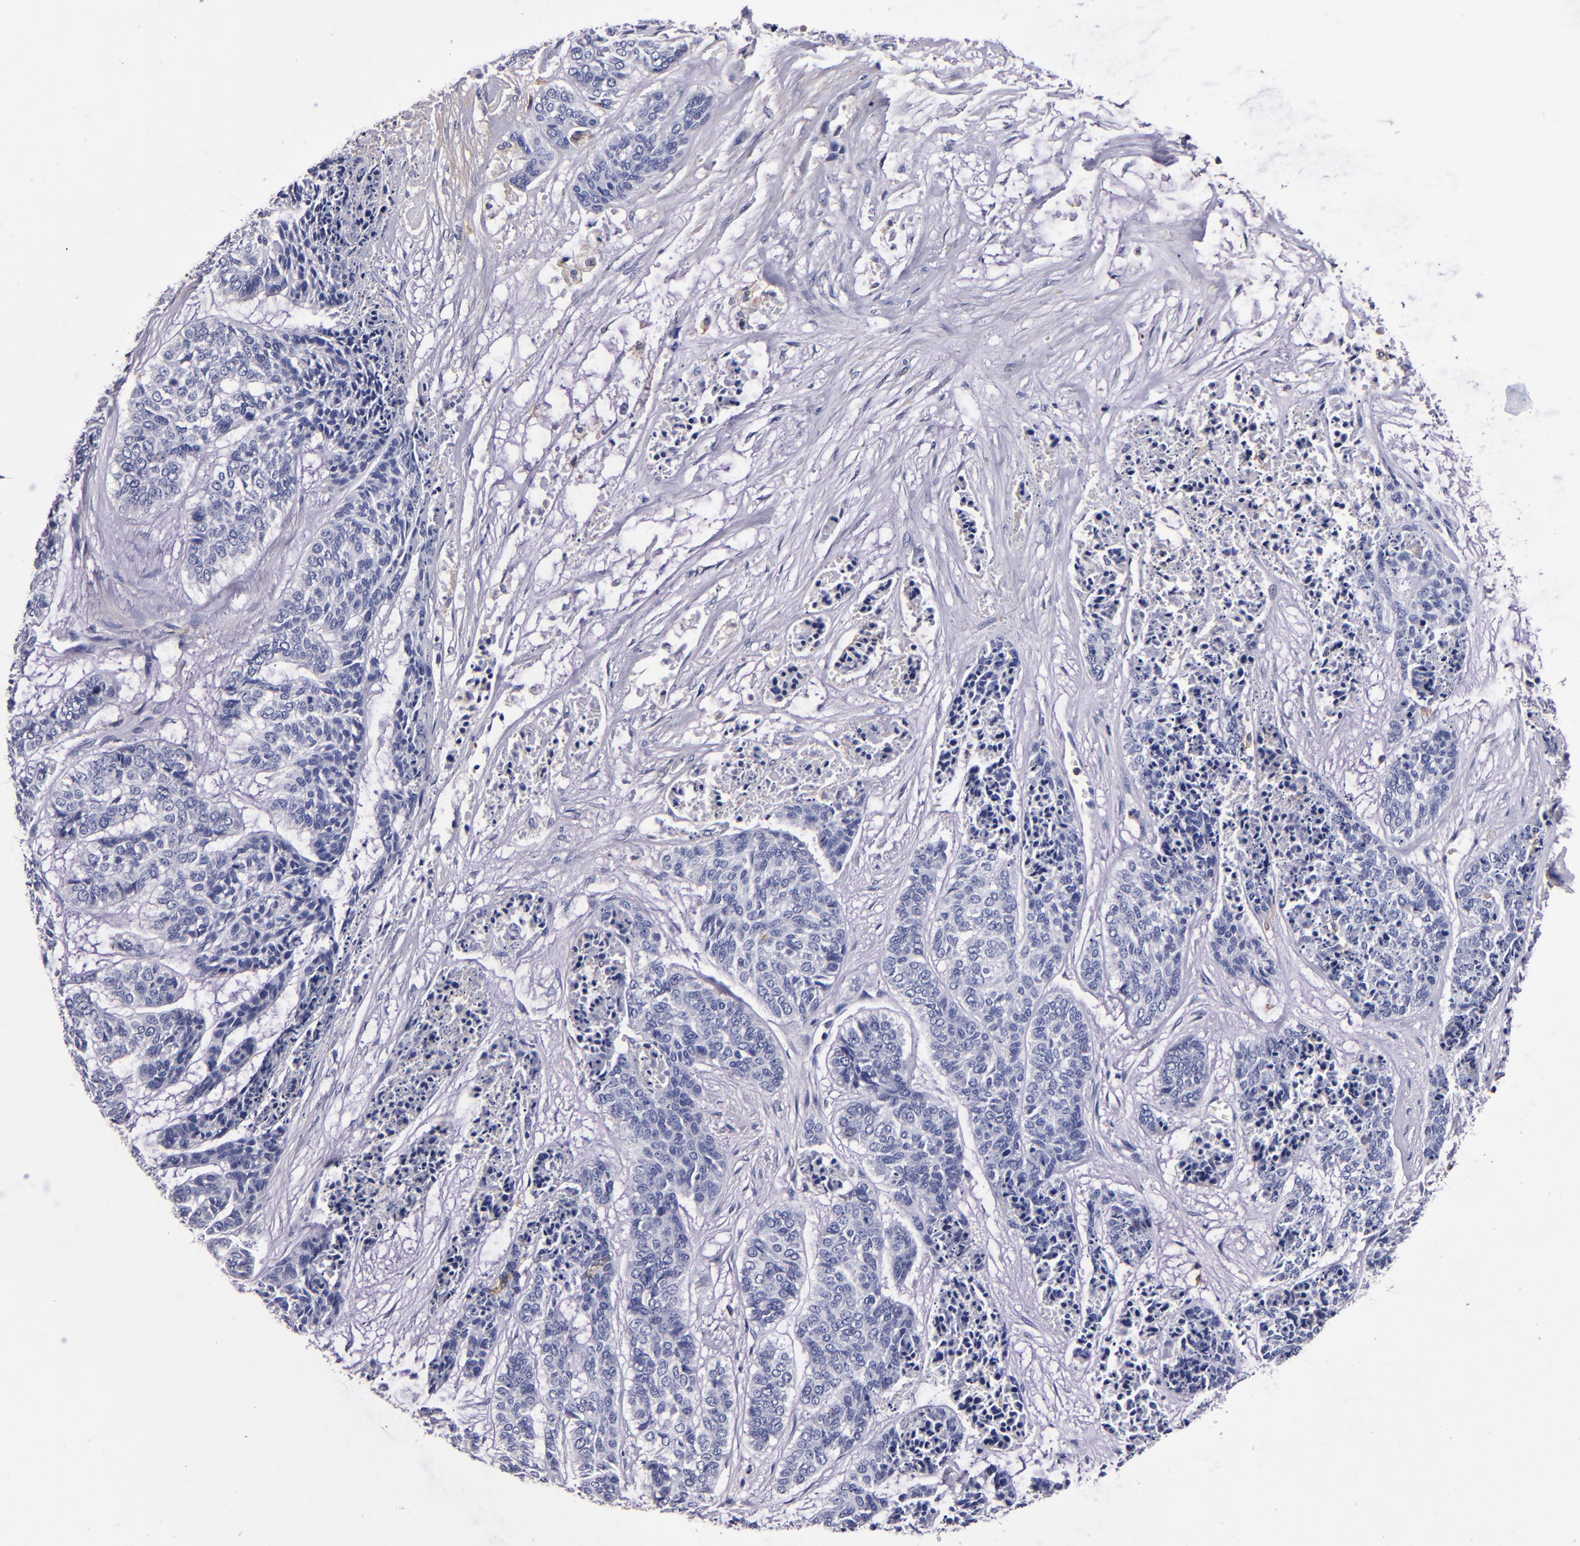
{"staining": {"intensity": "negative", "quantity": "none", "location": "none"}, "tissue": "skin cancer", "cell_type": "Tumor cells", "image_type": "cancer", "snomed": [{"axis": "morphology", "description": "Basal cell carcinoma"}, {"axis": "topography", "description": "Skin"}], "caption": "This is a micrograph of IHC staining of skin basal cell carcinoma, which shows no expression in tumor cells.", "gene": "SIRPA", "patient": {"sex": "female", "age": 64}}